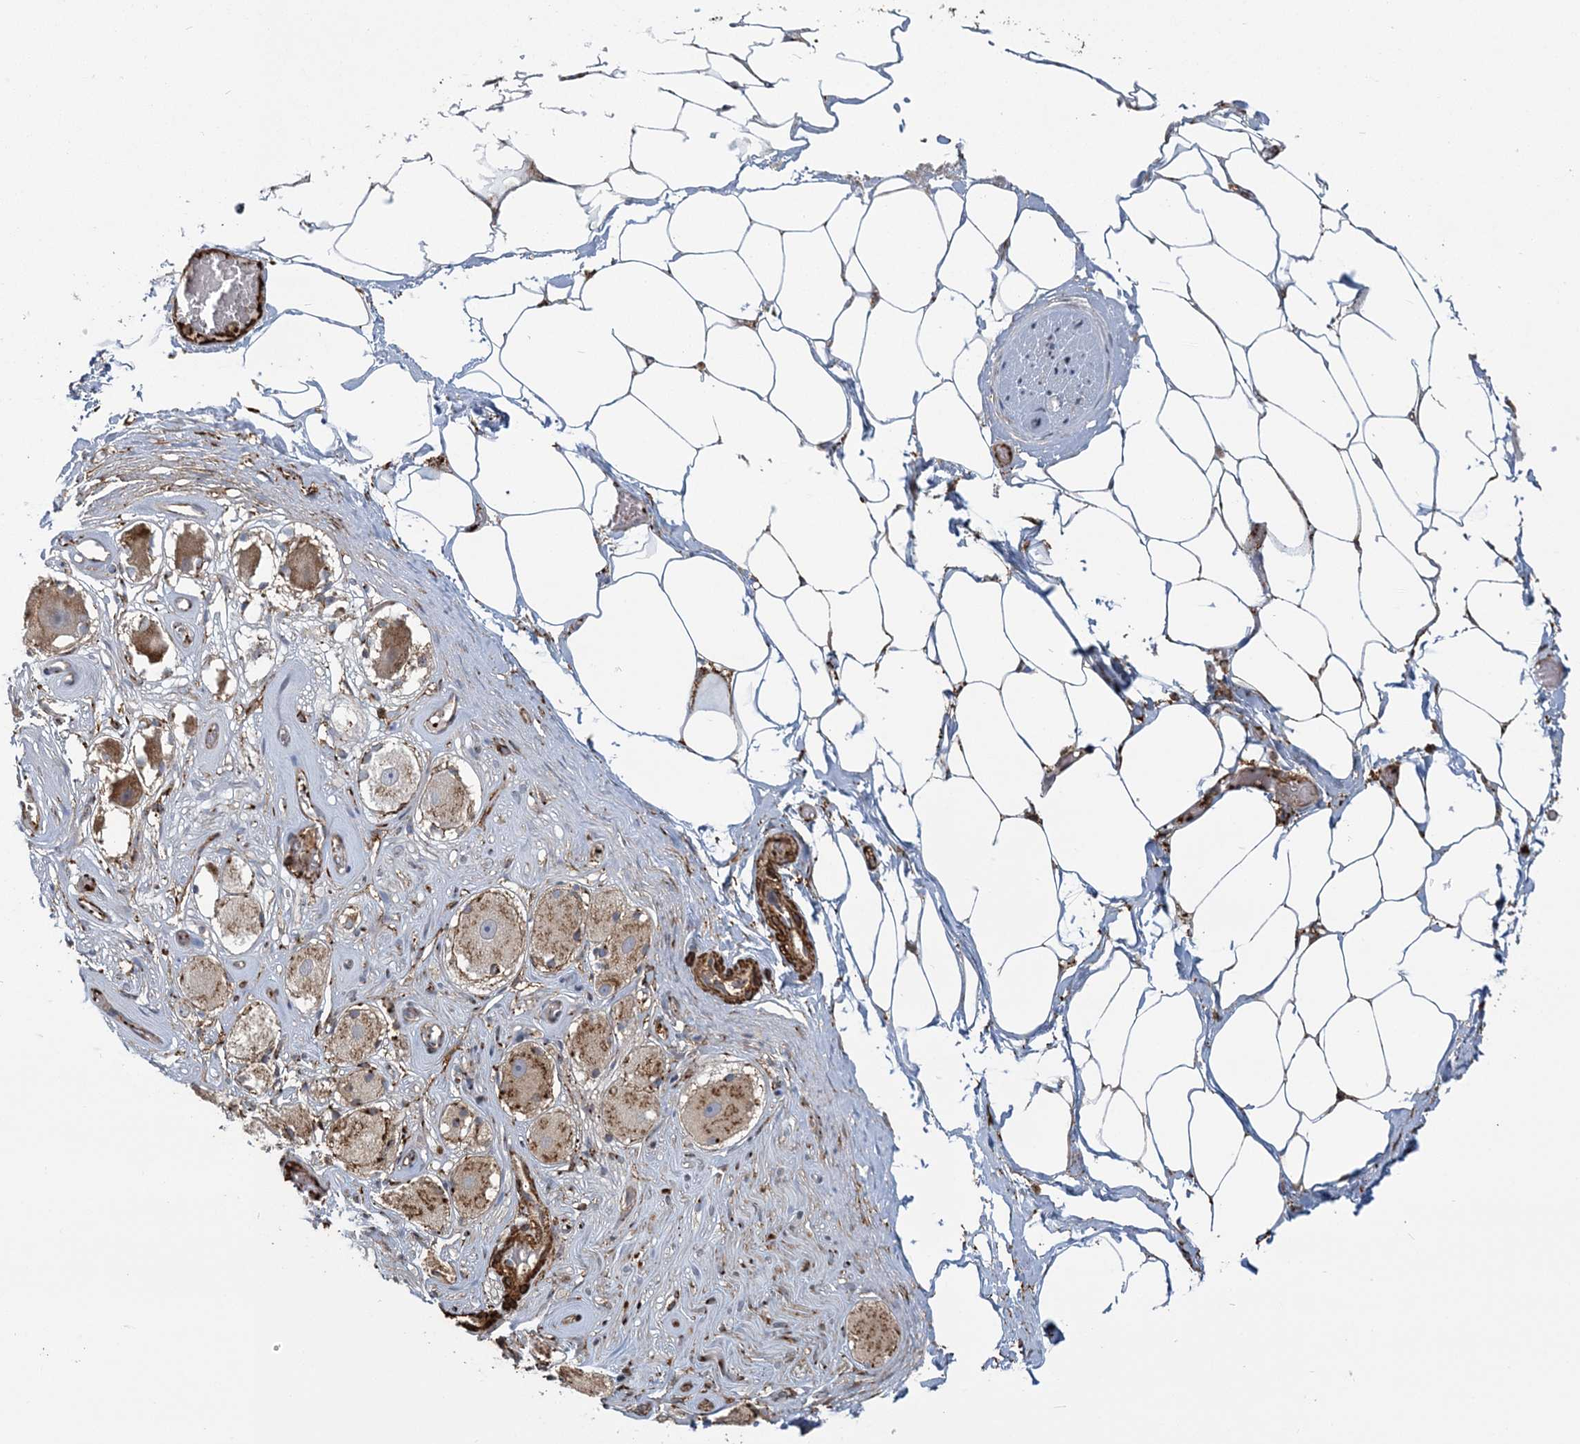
{"staining": {"intensity": "negative", "quantity": "none", "location": "none"}, "tissue": "adipose tissue", "cell_type": "Adipocytes", "image_type": "normal", "snomed": [{"axis": "morphology", "description": "Normal tissue, NOS"}, {"axis": "morphology", "description": "Adenocarcinoma, Low grade"}, {"axis": "topography", "description": "Prostate"}, {"axis": "topography", "description": "Peripheral nerve tissue"}], "caption": "The image demonstrates no significant expression in adipocytes of adipose tissue.", "gene": "TRAF3IP2", "patient": {"sex": "male", "age": 63}}